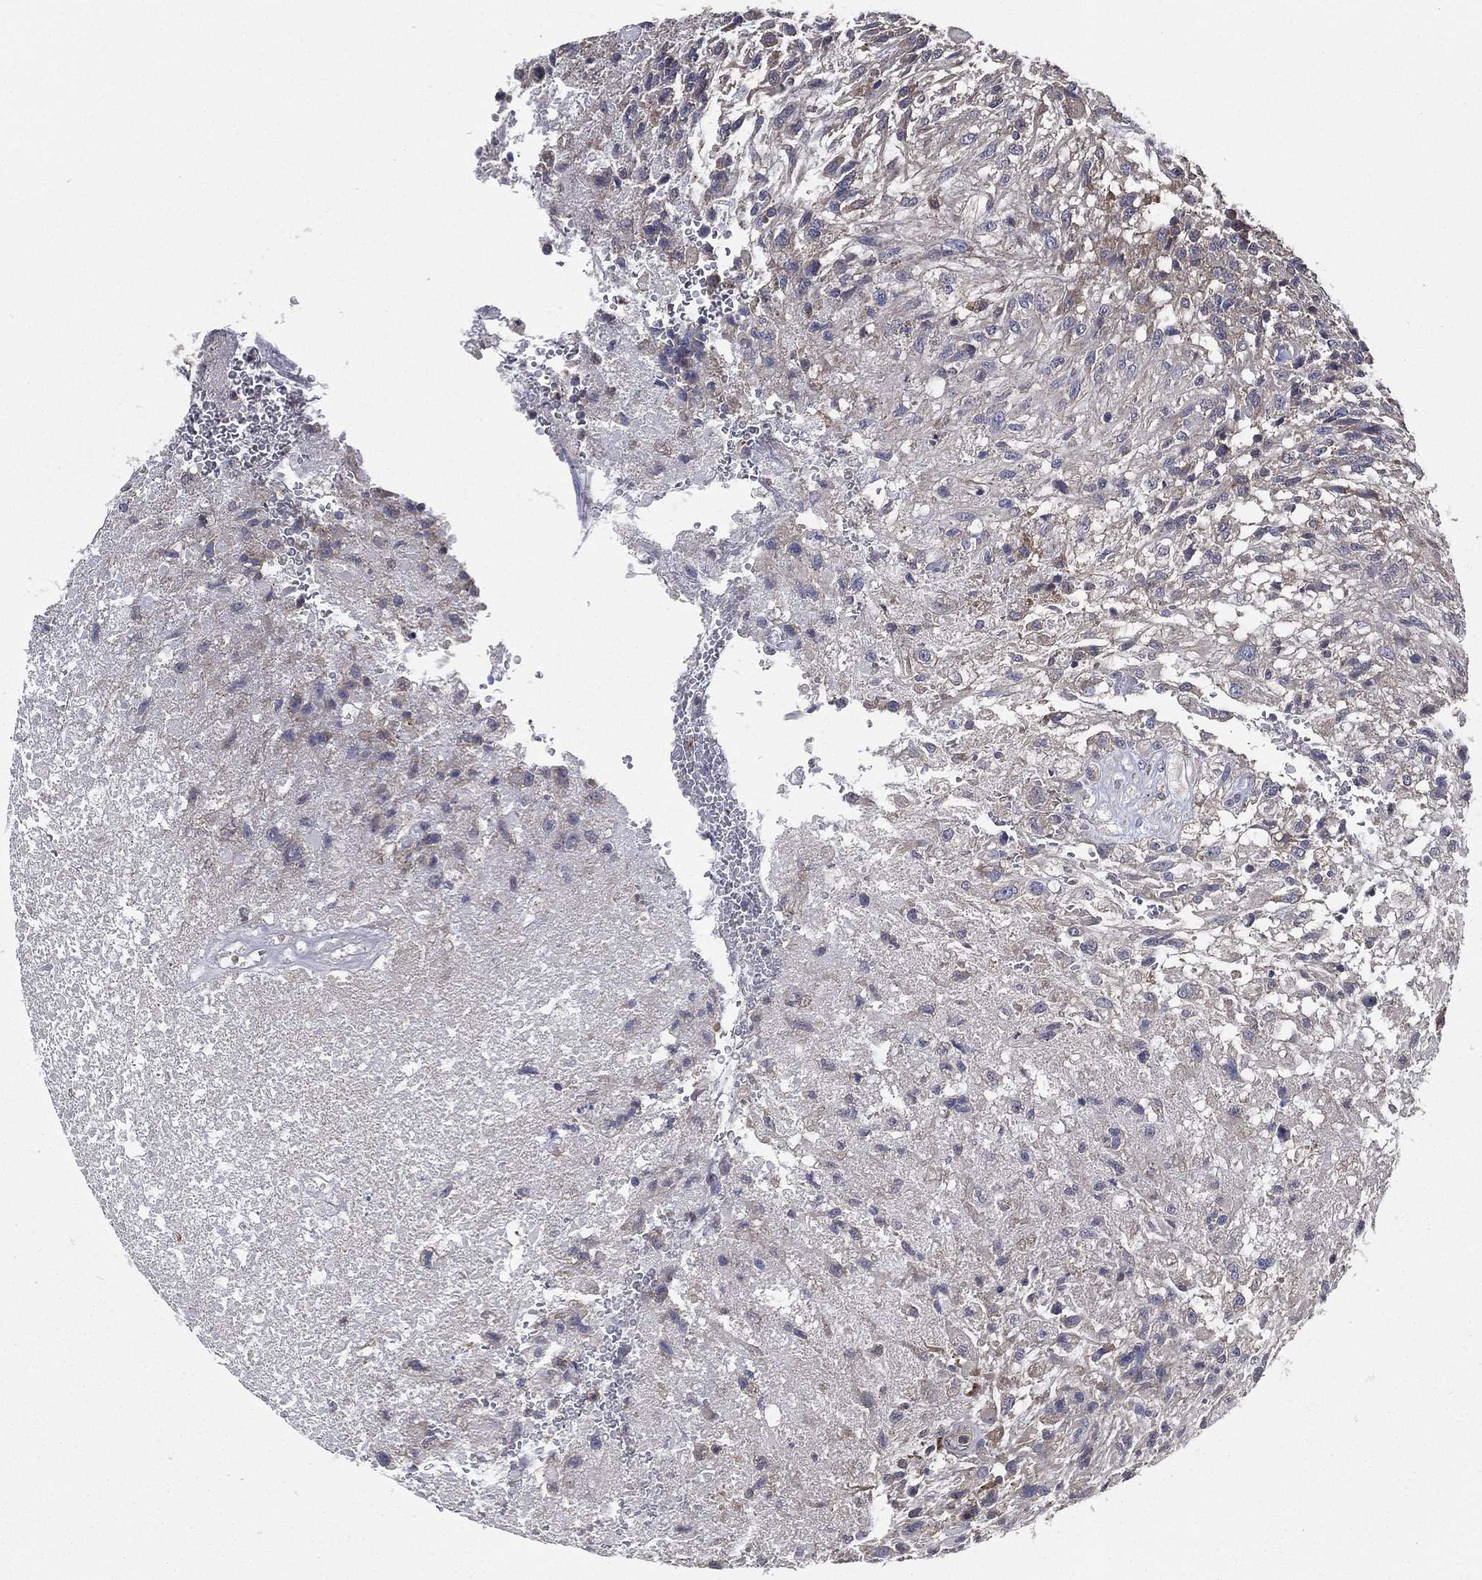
{"staining": {"intensity": "negative", "quantity": "none", "location": "none"}, "tissue": "glioma", "cell_type": "Tumor cells", "image_type": "cancer", "snomed": [{"axis": "morphology", "description": "Glioma, malignant, High grade"}, {"axis": "topography", "description": "Brain"}], "caption": "This photomicrograph is of glioma stained with IHC to label a protein in brown with the nuclei are counter-stained blue. There is no staining in tumor cells.", "gene": "SMPD3", "patient": {"sex": "male", "age": 56}}